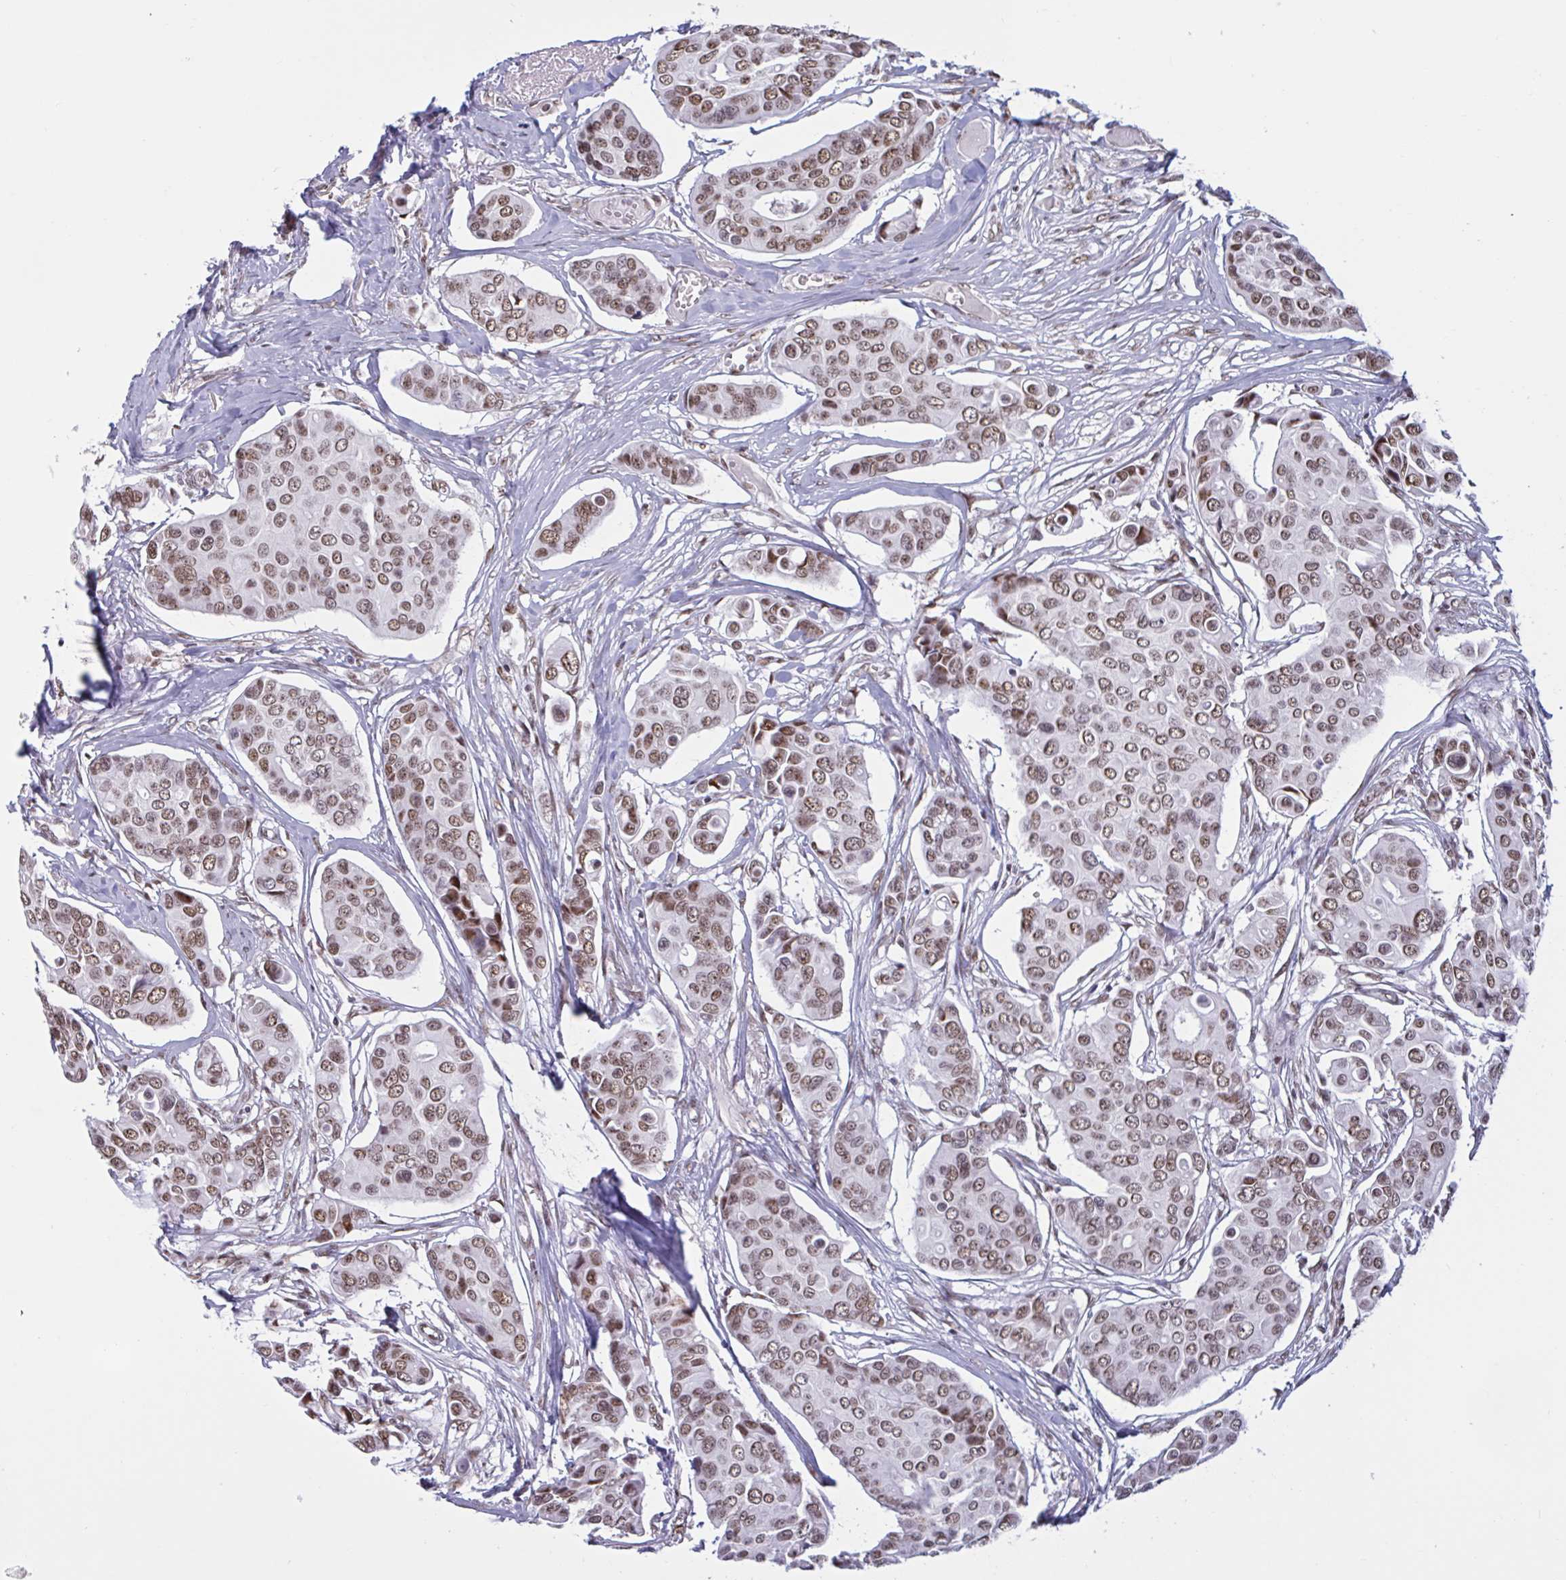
{"staining": {"intensity": "moderate", "quantity": ">75%", "location": "nuclear"}, "tissue": "breast cancer", "cell_type": "Tumor cells", "image_type": "cancer", "snomed": [{"axis": "morphology", "description": "Duct carcinoma"}, {"axis": "topography", "description": "Breast"}], "caption": "The immunohistochemical stain highlights moderate nuclear positivity in tumor cells of breast infiltrating ductal carcinoma tissue.", "gene": "CBFA2T2", "patient": {"sex": "female", "age": 54}}